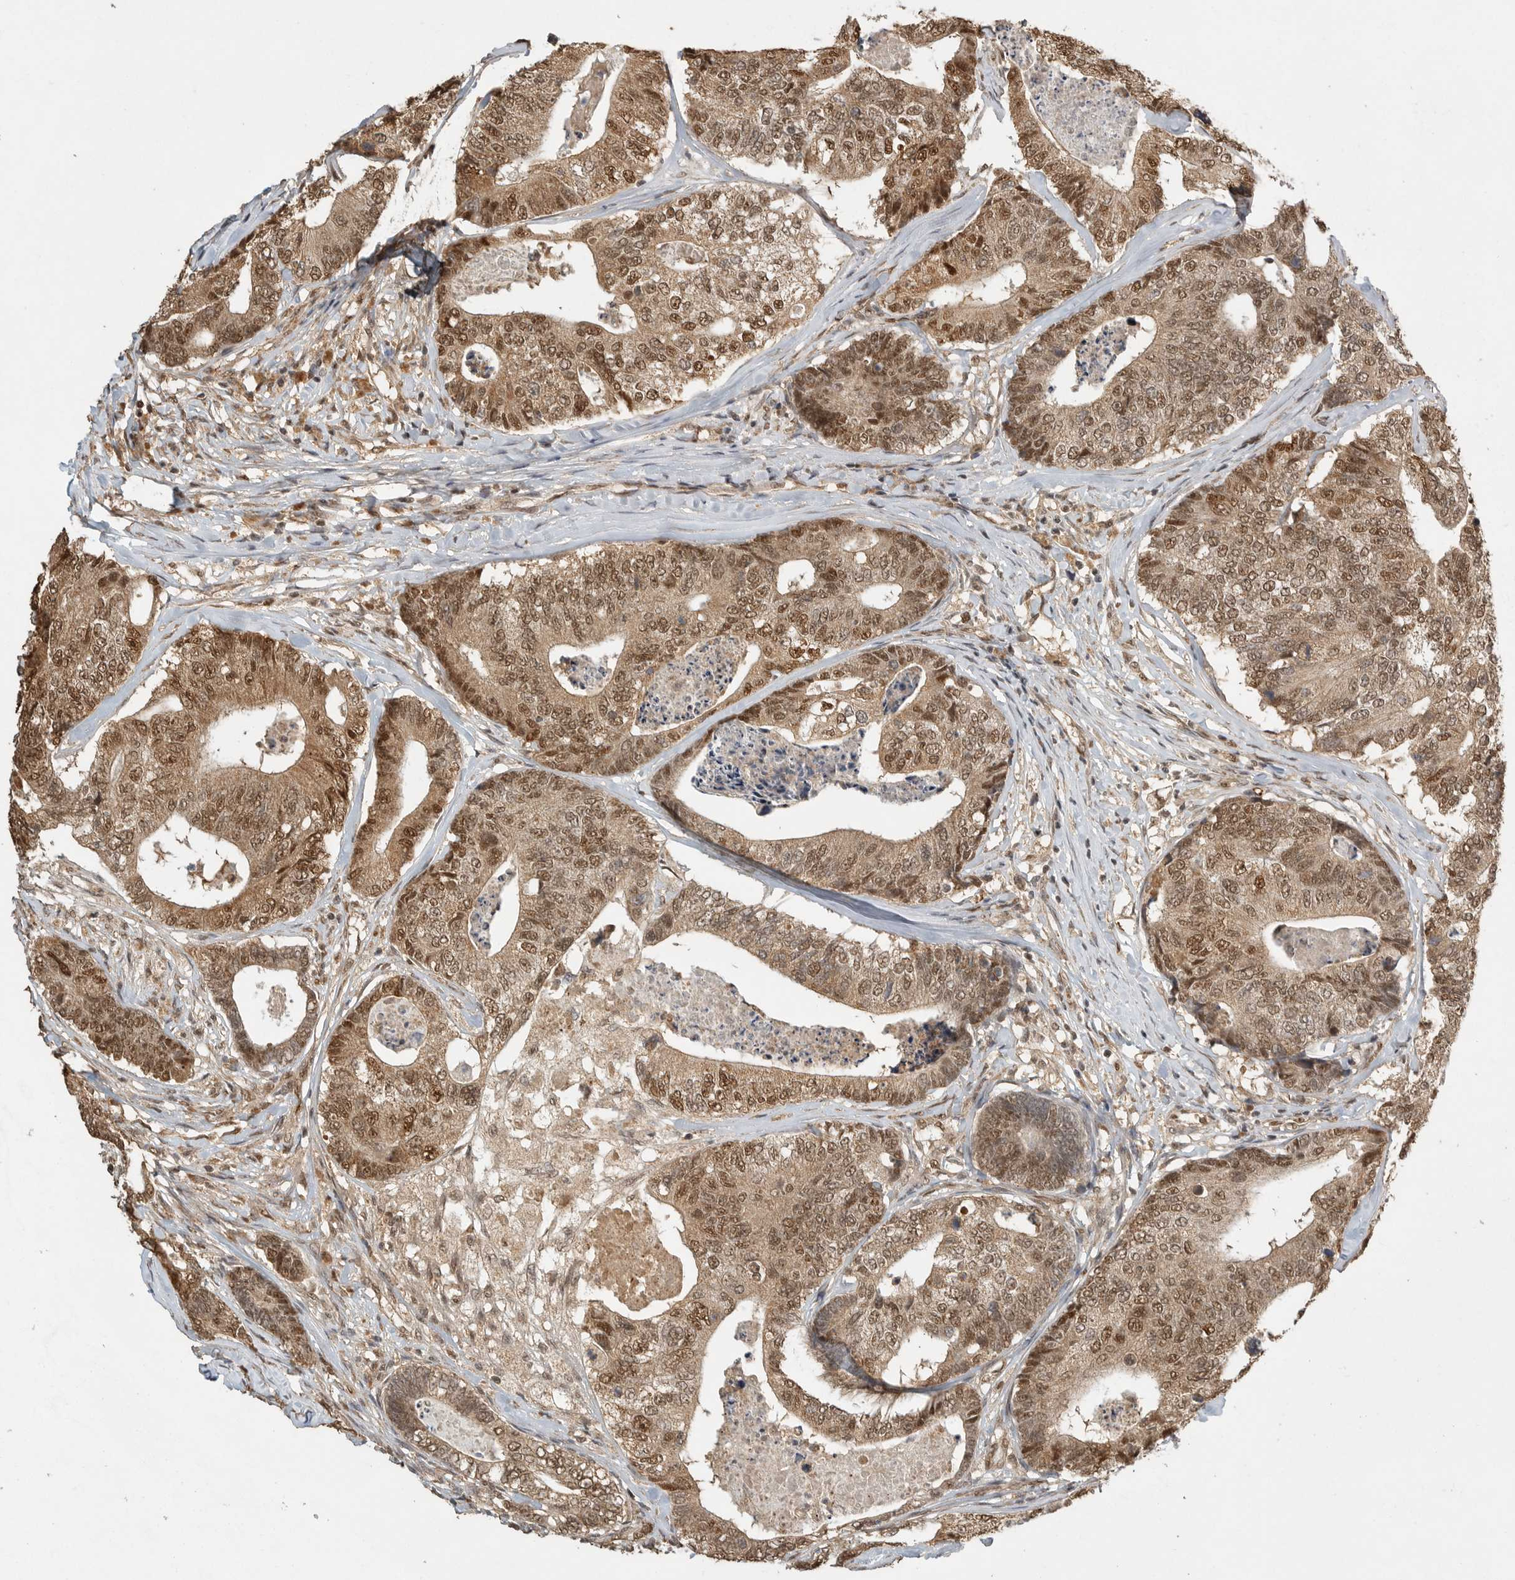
{"staining": {"intensity": "moderate", "quantity": ">75%", "location": "cytoplasmic/membranous,nuclear"}, "tissue": "colorectal cancer", "cell_type": "Tumor cells", "image_type": "cancer", "snomed": [{"axis": "morphology", "description": "Adenocarcinoma, NOS"}, {"axis": "topography", "description": "Colon"}], "caption": "A histopathology image showing moderate cytoplasmic/membranous and nuclear staining in approximately >75% of tumor cells in colorectal adenocarcinoma, as visualized by brown immunohistochemical staining.", "gene": "DFFA", "patient": {"sex": "female", "age": 67}}